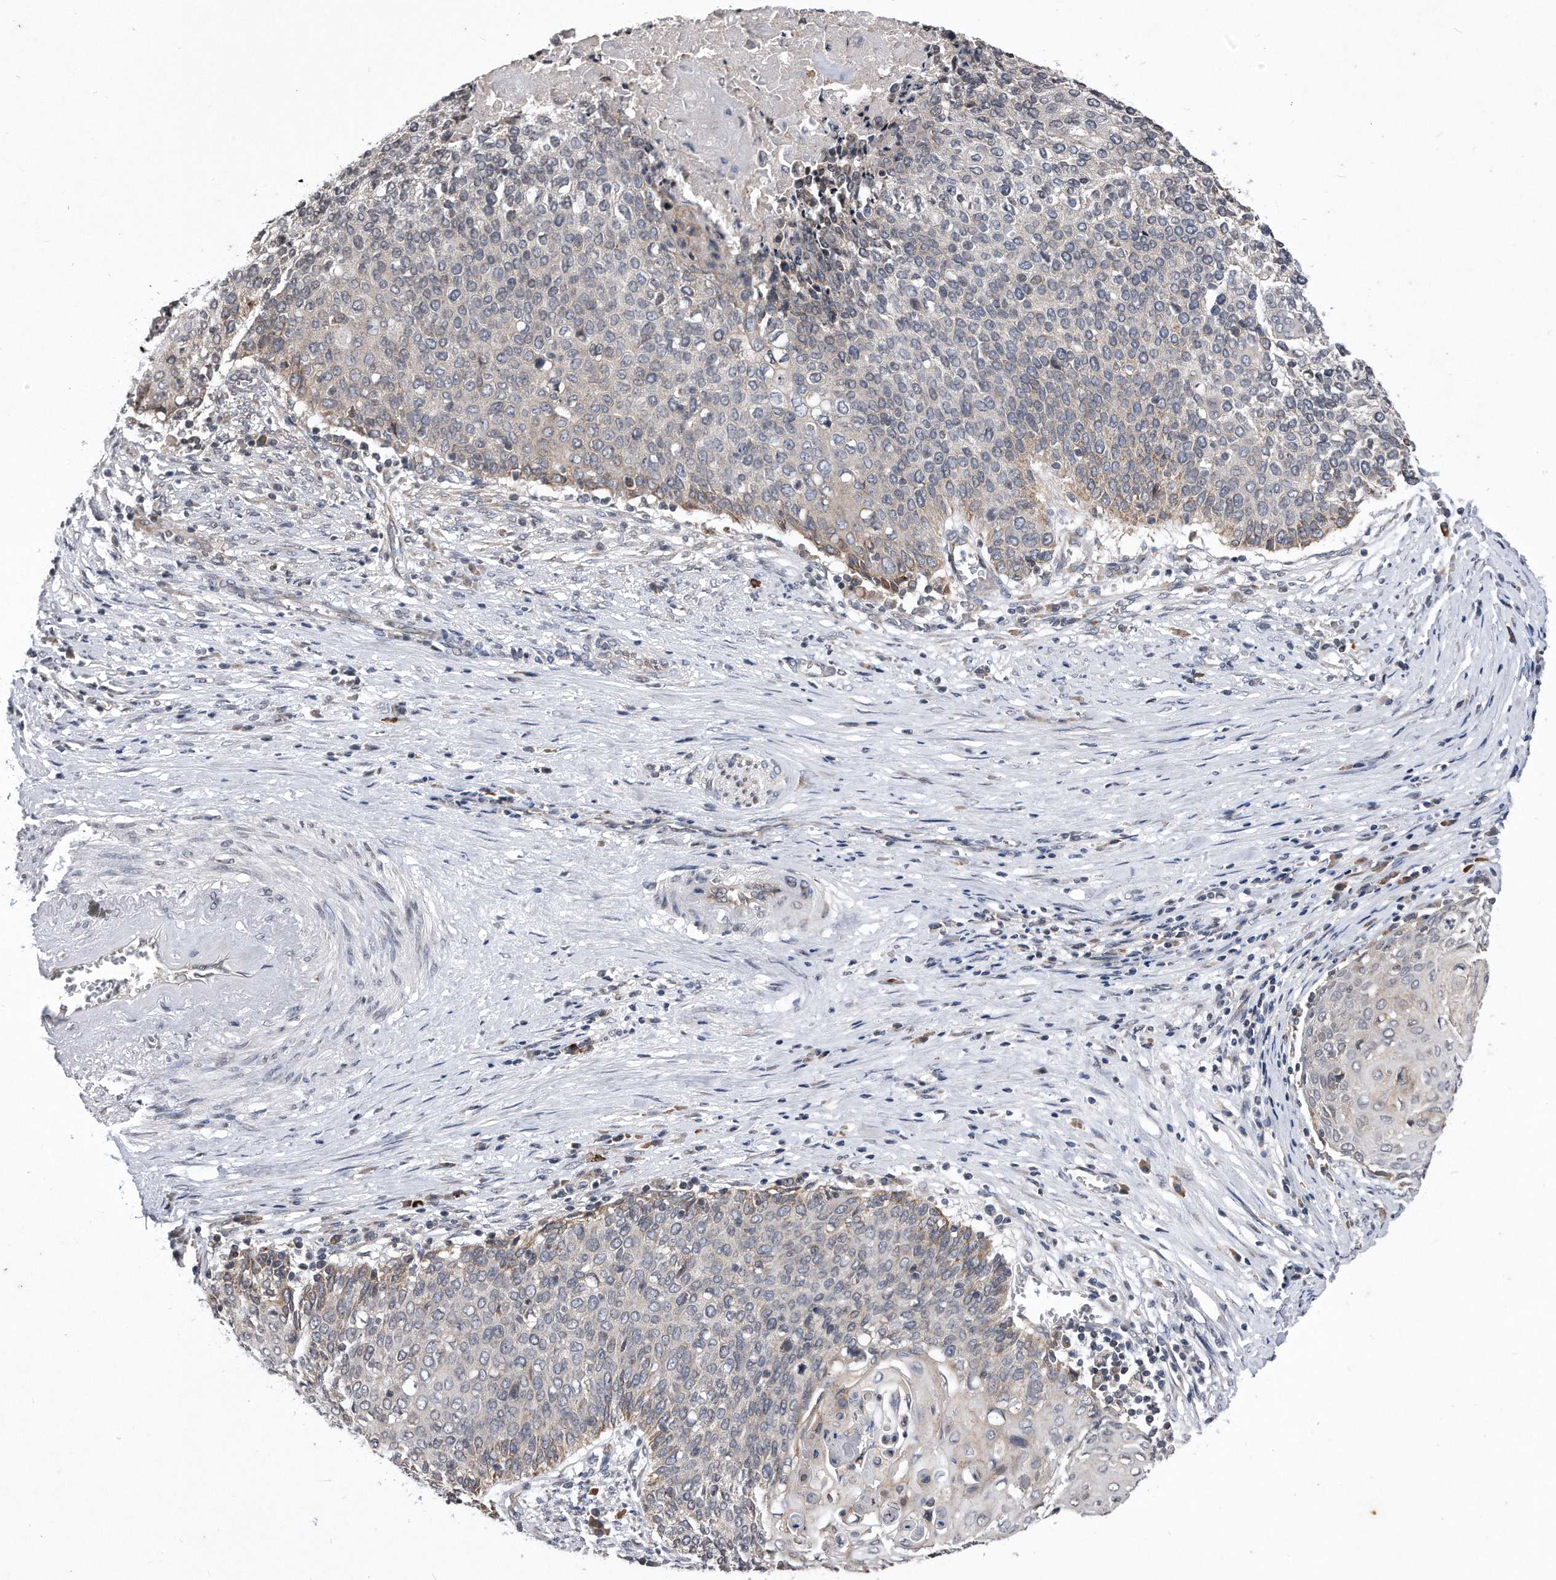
{"staining": {"intensity": "negative", "quantity": "none", "location": "none"}, "tissue": "cervical cancer", "cell_type": "Tumor cells", "image_type": "cancer", "snomed": [{"axis": "morphology", "description": "Squamous cell carcinoma, NOS"}, {"axis": "topography", "description": "Cervix"}], "caption": "Tumor cells are negative for protein expression in human squamous cell carcinoma (cervical).", "gene": "DAB1", "patient": {"sex": "female", "age": 39}}